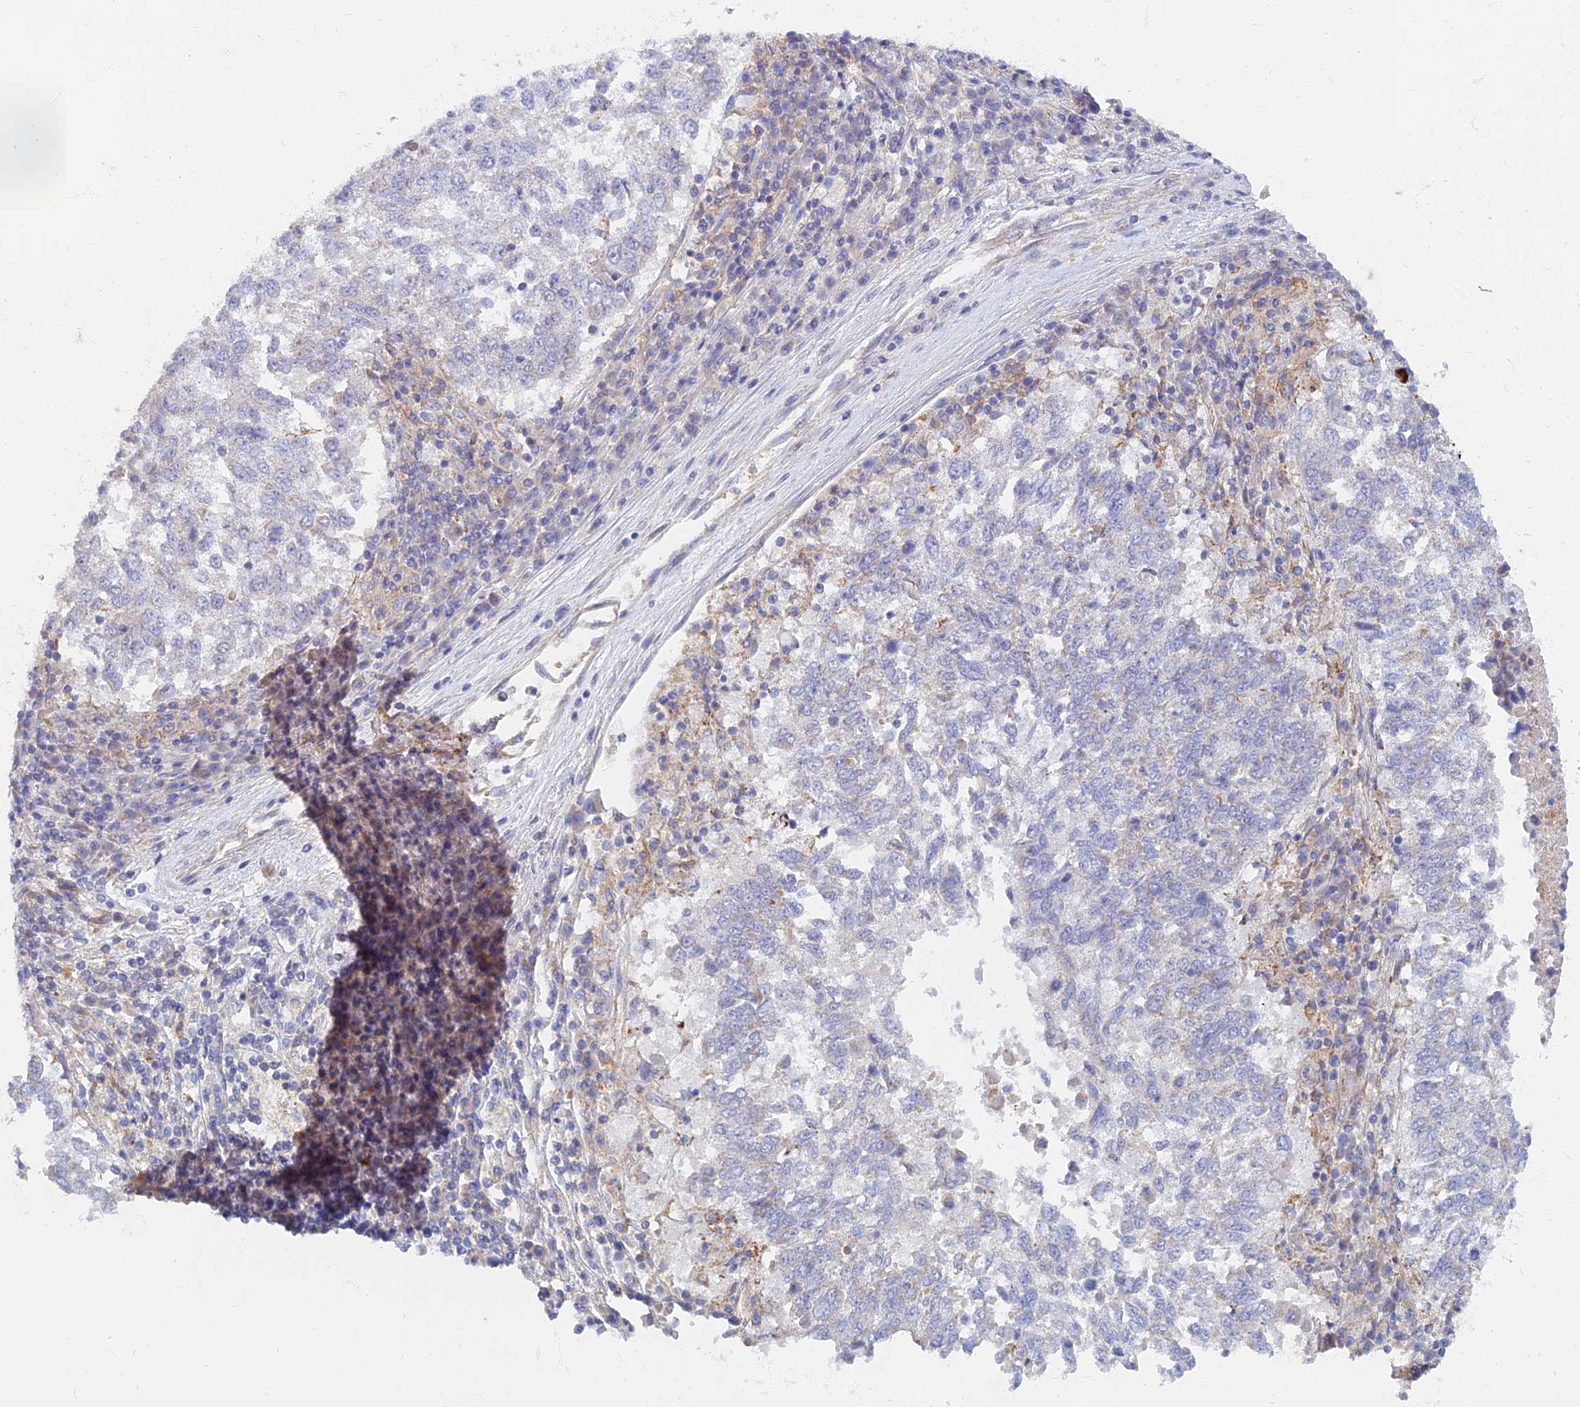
{"staining": {"intensity": "negative", "quantity": "none", "location": "none"}, "tissue": "lung cancer", "cell_type": "Tumor cells", "image_type": "cancer", "snomed": [{"axis": "morphology", "description": "Squamous cell carcinoma, NOS"}, {"axis": "topography", "description": "Lung"}], "caption": "A photomicrograph of lung squamous cell carcinoma stained for a protein reveals no brown staining in tumor cells.", "gene": "TMEM44", "patient": {"sex": "male", "age": 73}}